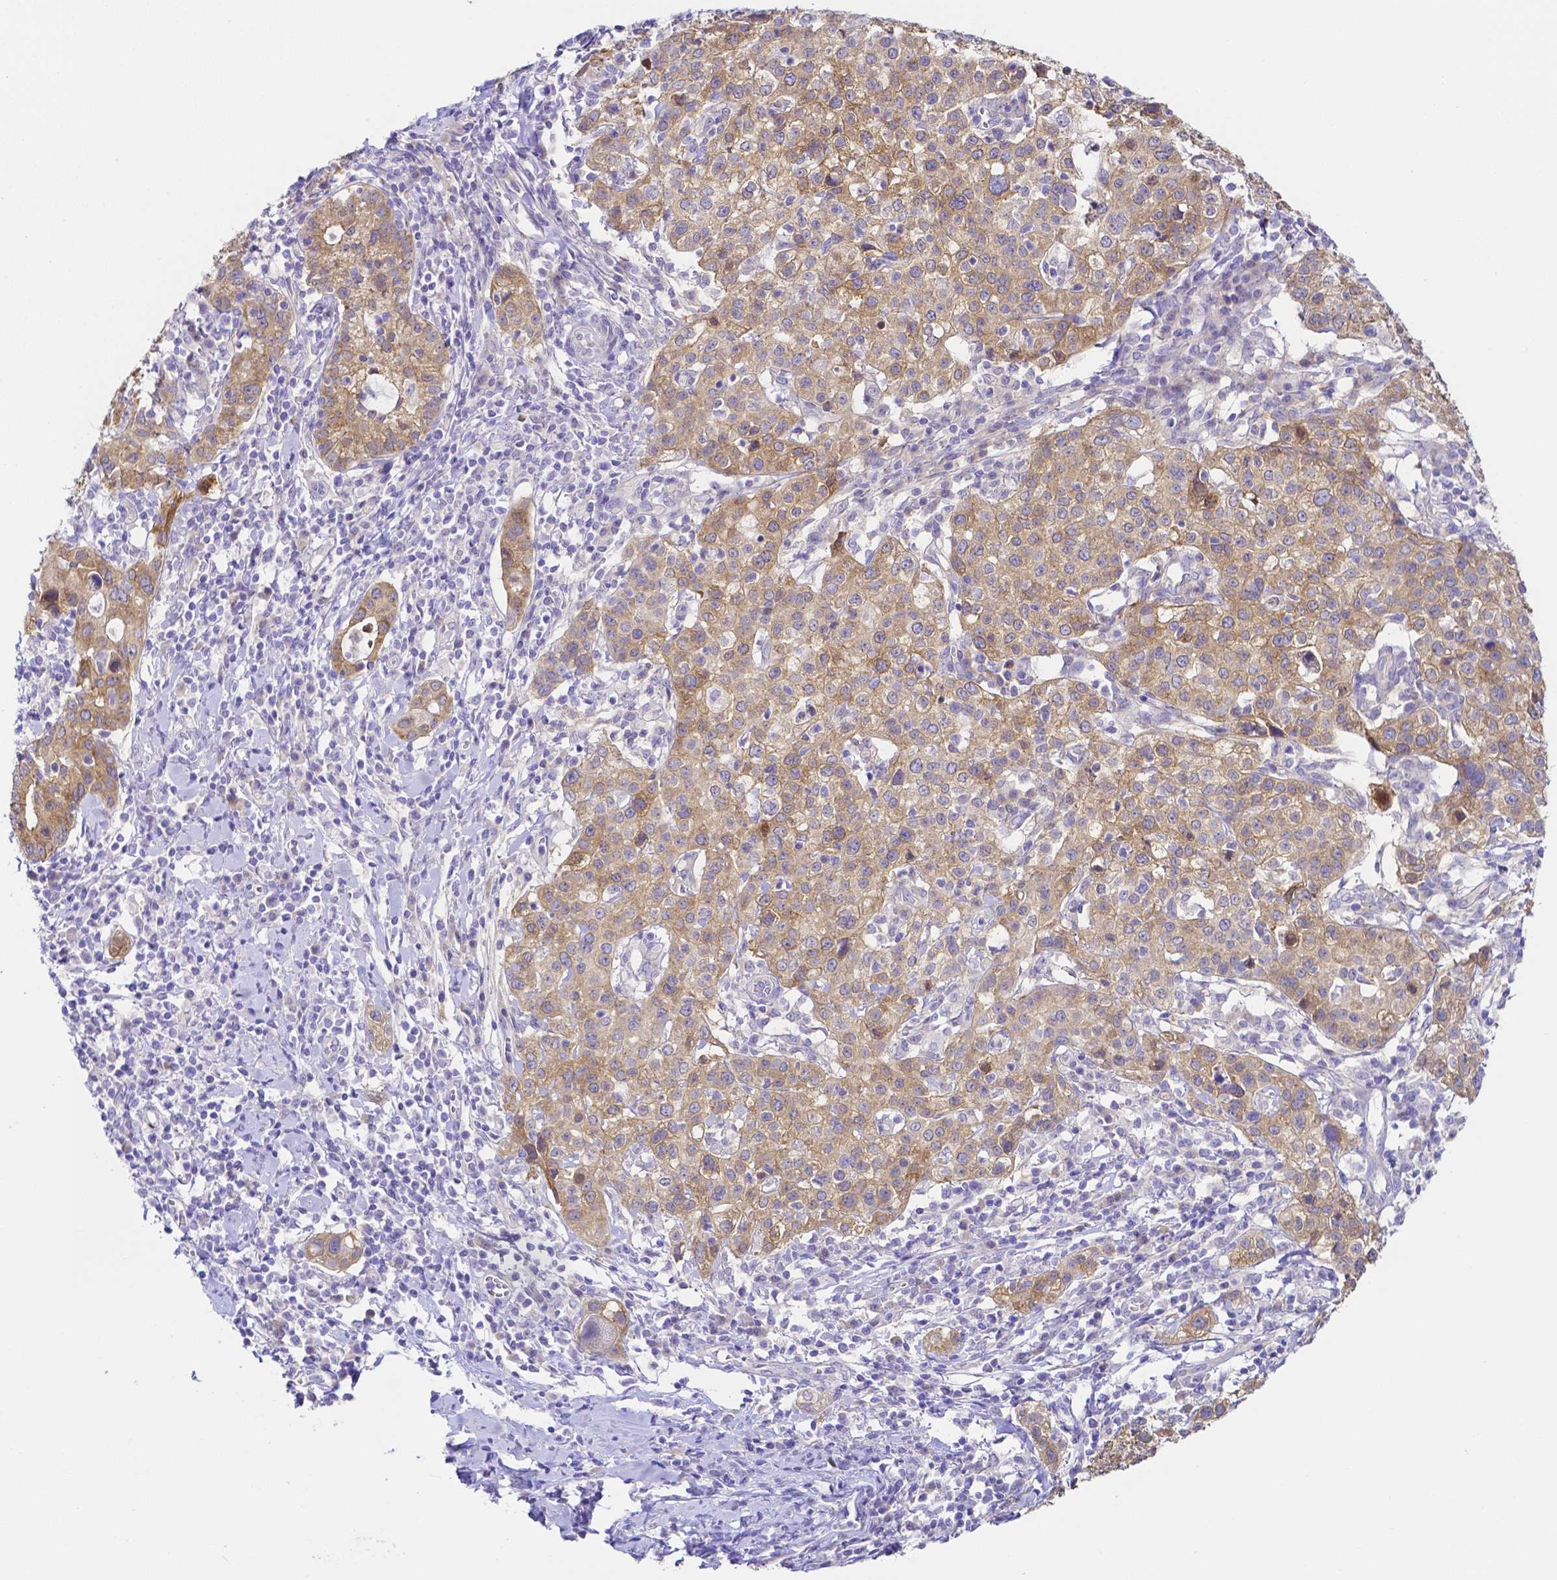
{"staining": {"intensity": "moderate", "quantity": ">75%", "location": "cytoplasmic/membranous"}, "tissue": "cervical cancer", "cell_type": "Tumor cells", "image_type": "cancer", "snomed": [{"axis": "morphology", "description": "Normal tissue, NOS"}, {"axis": "morphology", "description": "Adenocarcinoma, NOS"}, {"axis": "topography", "description": "Cervix"}], "caption": "A histopathology image of cervical cancer (adenocarcinoma) stained for a protein shows moderate cytoplasmic/membranous brown staining in tumor cells.", "gene": "PKP3", "patient": {"sex": "female", "age": 44}}